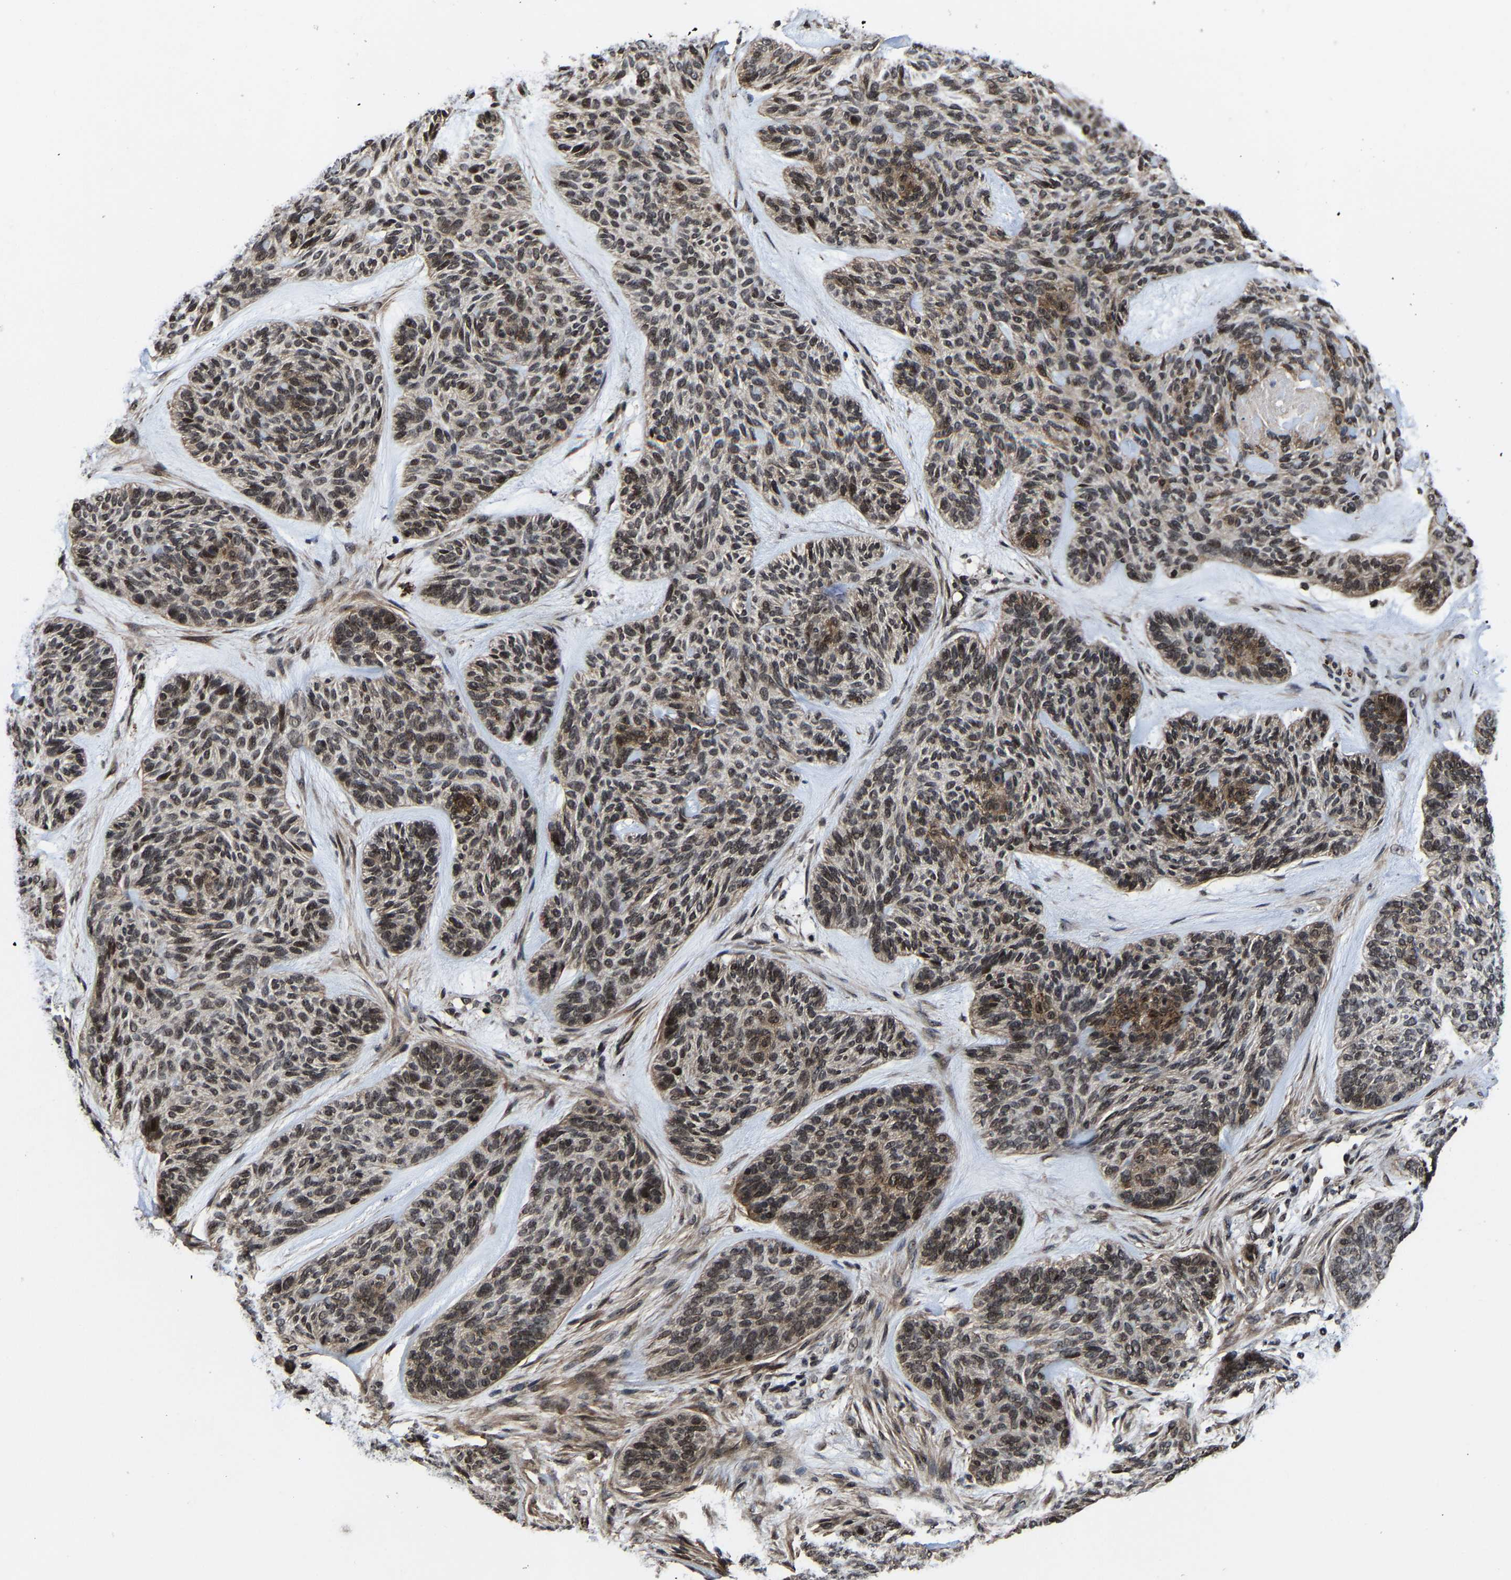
{"staining": {"intensity": "weak", "quantity": "25%-75%", "location": "cytoplasmic/membranous,nuclear"}, "tissue": "skin cancer", "cell_type": "Tumor cells", "image_type": "cancer", "snomed": [{"axis": "morphology", "description": "Basal cell carcinoma"}, {"axis": "topography", "description": "Skin"}], "caption": "A high-resolution micrograph shows IHC staining of basal cell carcinoma (skin), which reveals weak cytoplasmic/membranous and nuclear expression in about 25%-75% of tumor cells.", "gene": "ZCCHC7", "patient": {"sex": "male", "age": 55}}